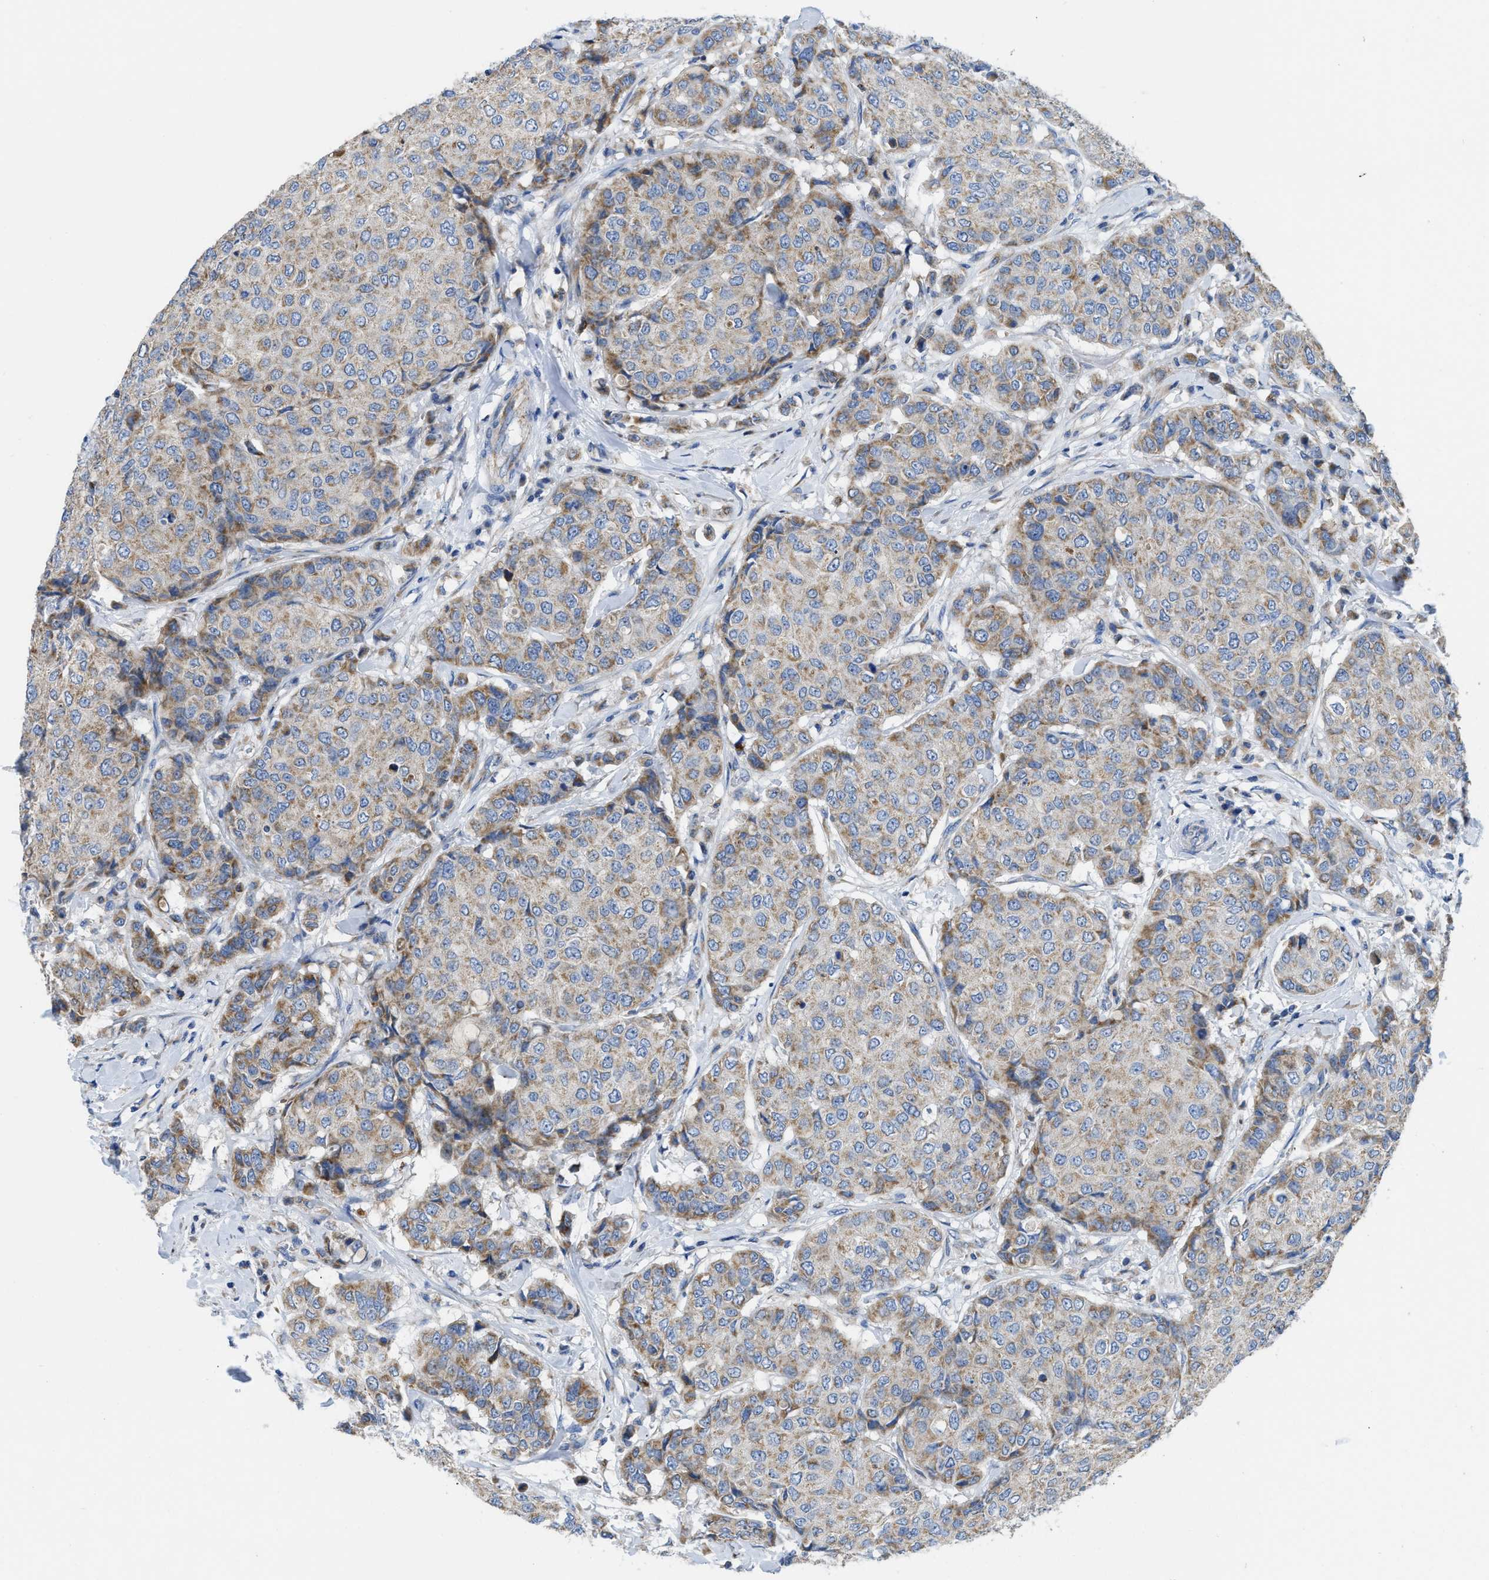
{"staining": {"intensity": "moderate", "quantity": "25%-75%", "location": "cytoplasmic/membranous"}, "tissue": "breast cancer", "cell_type": "Tumor cells", "image_type": "cancer", "snomed": [{"axis": "morphology", "description": "Duct carcinoma"}, {"axis": "topography", "description": "Breast"}], "caption": "Tumor cells reveal medium levels of moderate cytoplasmic/membranous positivity in about 25%-75% of cells in breast cancer (invasive ductal carcinoma).", "gene": "SLC25A13", "patient": {"sex": "female", "age": 27}}